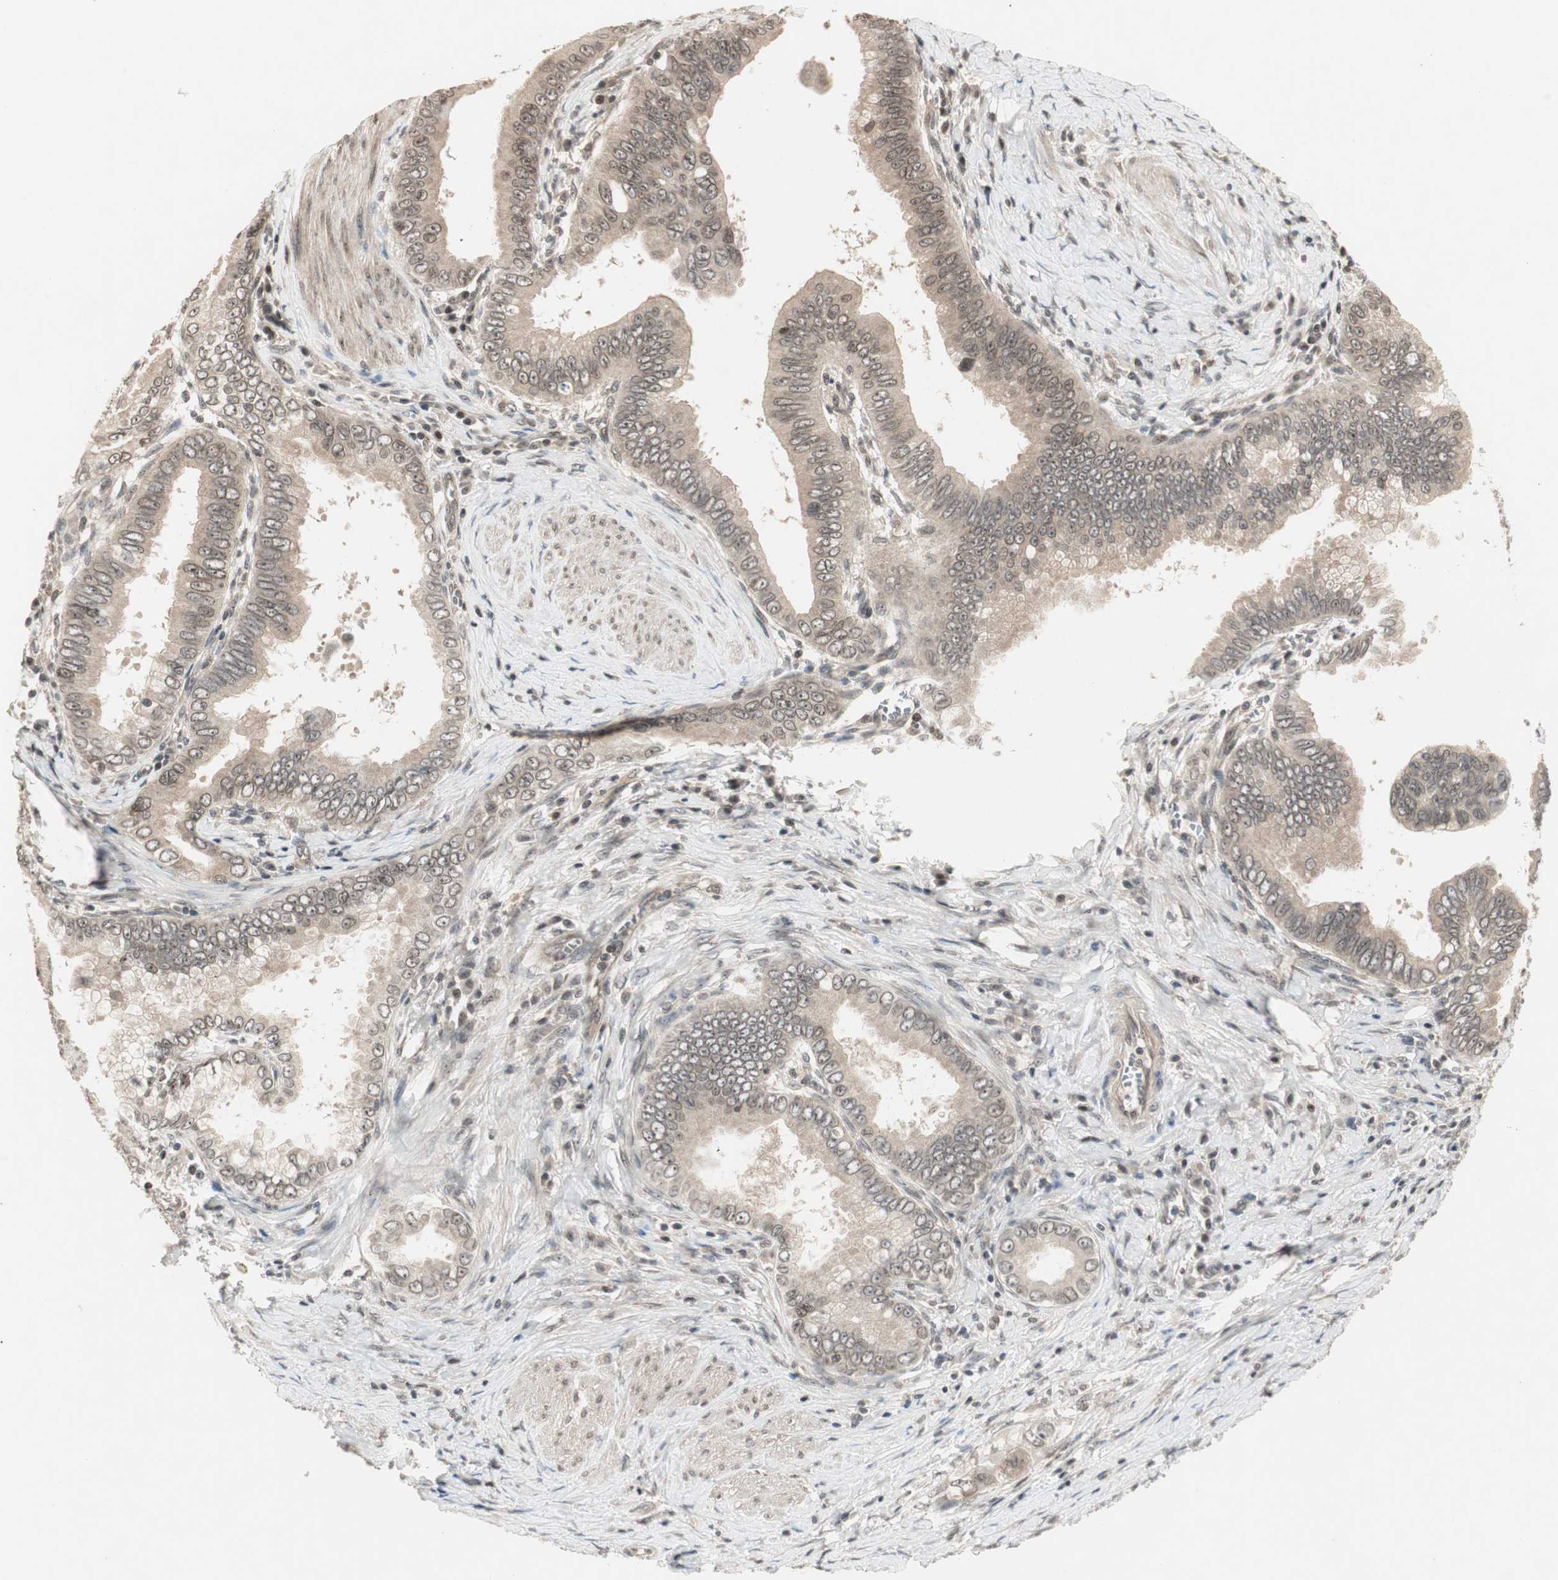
{"staining": {"intensity": "weak", "quantity": "25%-75%", "location": "cytoplasmic/membranous,nuclear"}, "tissue": "pancreatic cancer", "cell_type": "Tumor cells", "image_type": "cancer", "snomed": [{"axis": "morphology", "description": "Normal tissue, NOS"}, {"axis": "topography", "description": "Lymph node"}], "caption": "Immunohistochemical staining of pancreatic cancer displays low levels of weak cytoplasmic/membranous and nuclear staining in about 25%-75% of tumor cells. Using DAB (brown) and hematoxylin (blue) stains, captured at high magnification using brightfield microscopy.", "gene": "CSNK2B", "patient": {"sex": "male", "age": 50}}